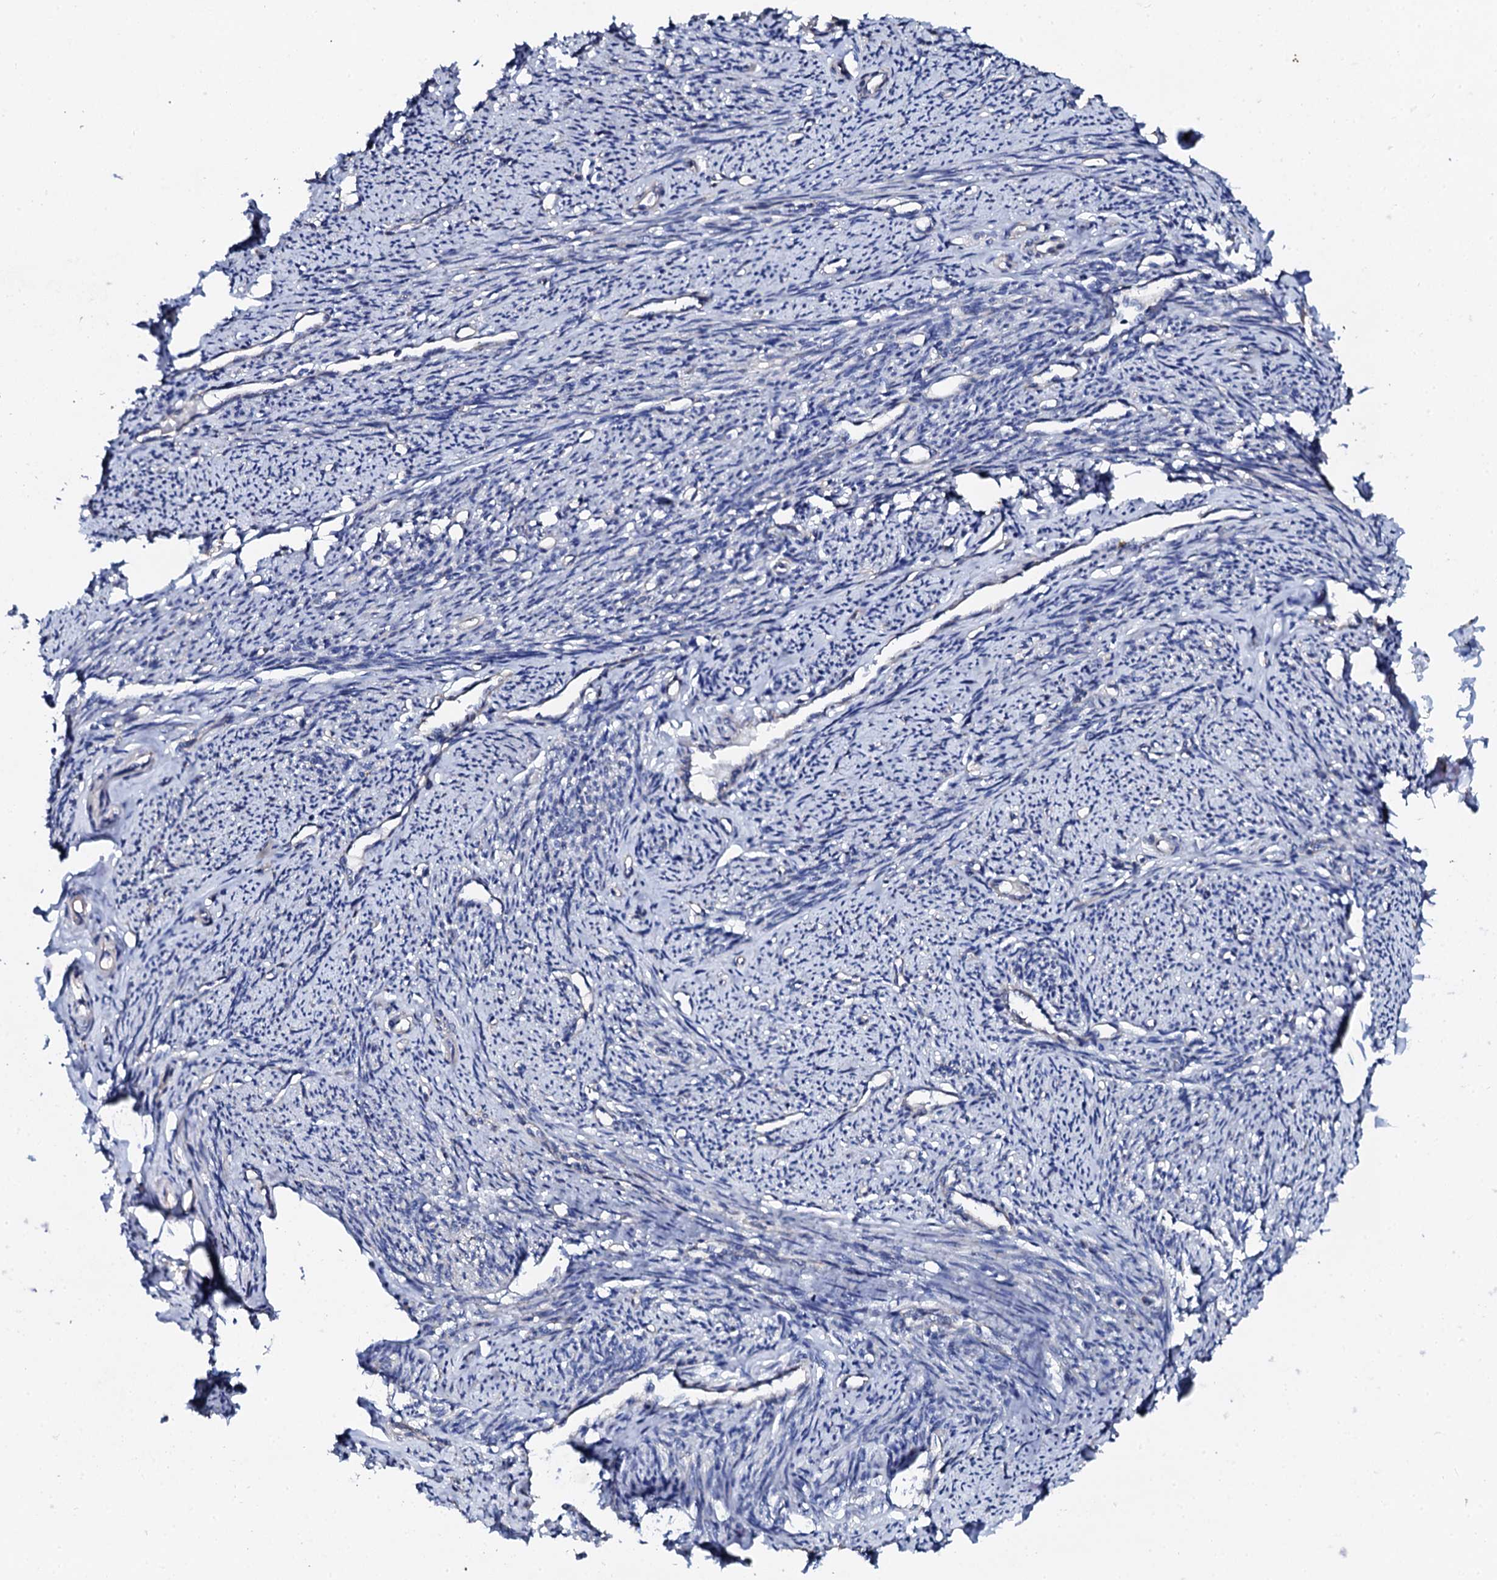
{"staining": {"intensity": "negative", "quantity": "none", "location": "none"}, "tissue": "smooth muscle", "cell_type": "Smooth muscle cells", "image_type": "normal", "snomed": [{"axis": "morphology", "description": "Normal tissue, NOS"}, {"axis": "topography", "description": "Smooth muscle"}, {"axis": "topography", "description": "Uterus"}], "caption": "Immunohistochemistry micrograph of normal smooth muscle: smooth muscle stained with DAB reveals no significant protein staining in smooth muscle cells.", "gene": "KLHL32", "patient": {"sex": "female", "age": 59}}